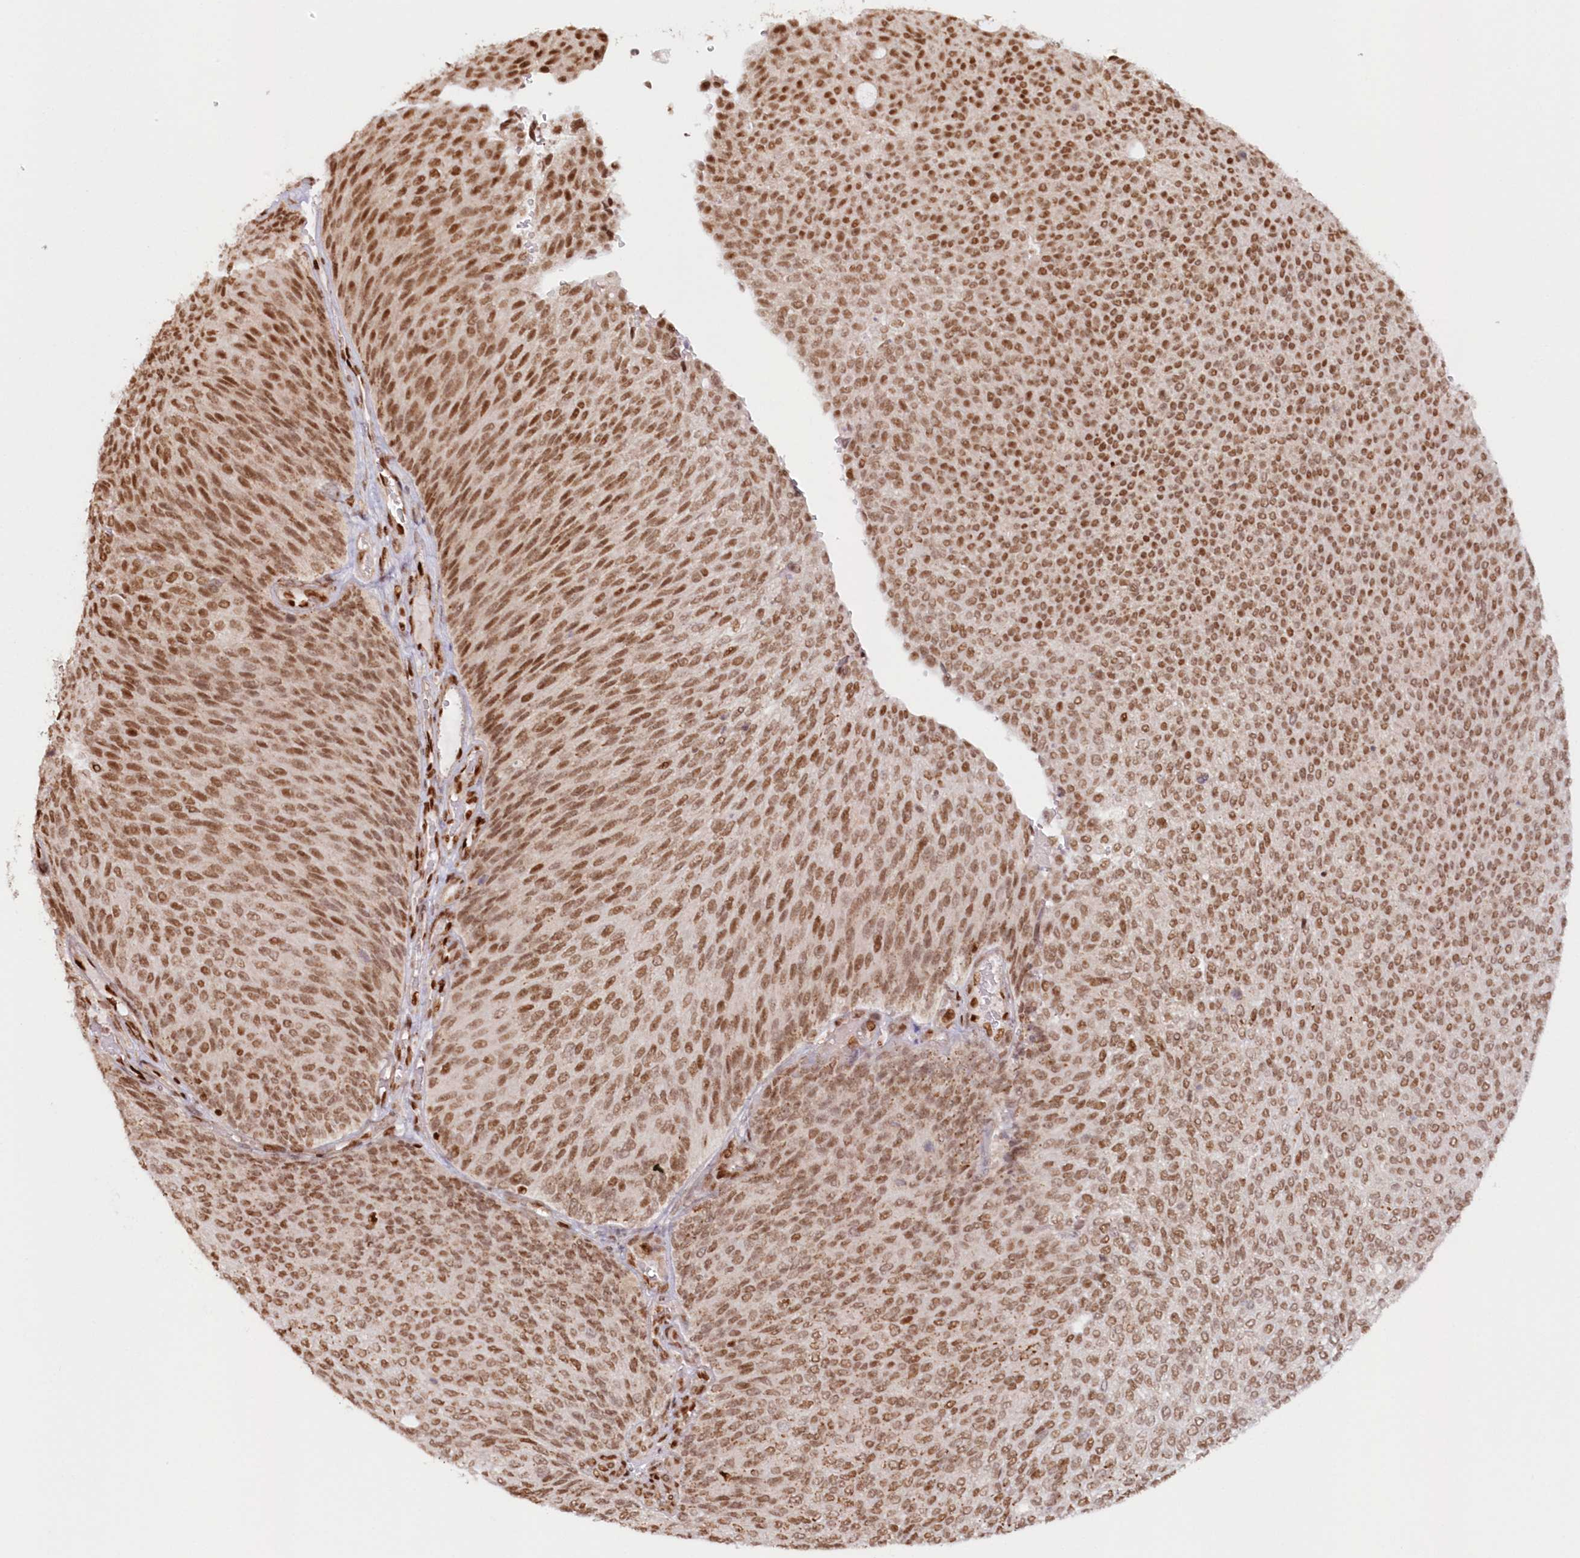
{"staining": {"intensity": "moderate", "quantity": ">75%", "location": "nuclear"}, "tissue": "urothelial cancer", "cell_type": "Tumor cells", "image_type": "cancer", "snomed": [{"axis": "morphology", "description": "Urothelial carcinoma, Low grade"}, {"axis": "topography", "description": "Urinary bladder"}], "caption": "Immunohistochemical staining of human urothelial carcinoma (low-grade) displays medium levels of moderate nuclear expression in approximately >75% of tumor cells.", "gene": "POLR2B", "patient": {"sex": "female", "age": 79}}